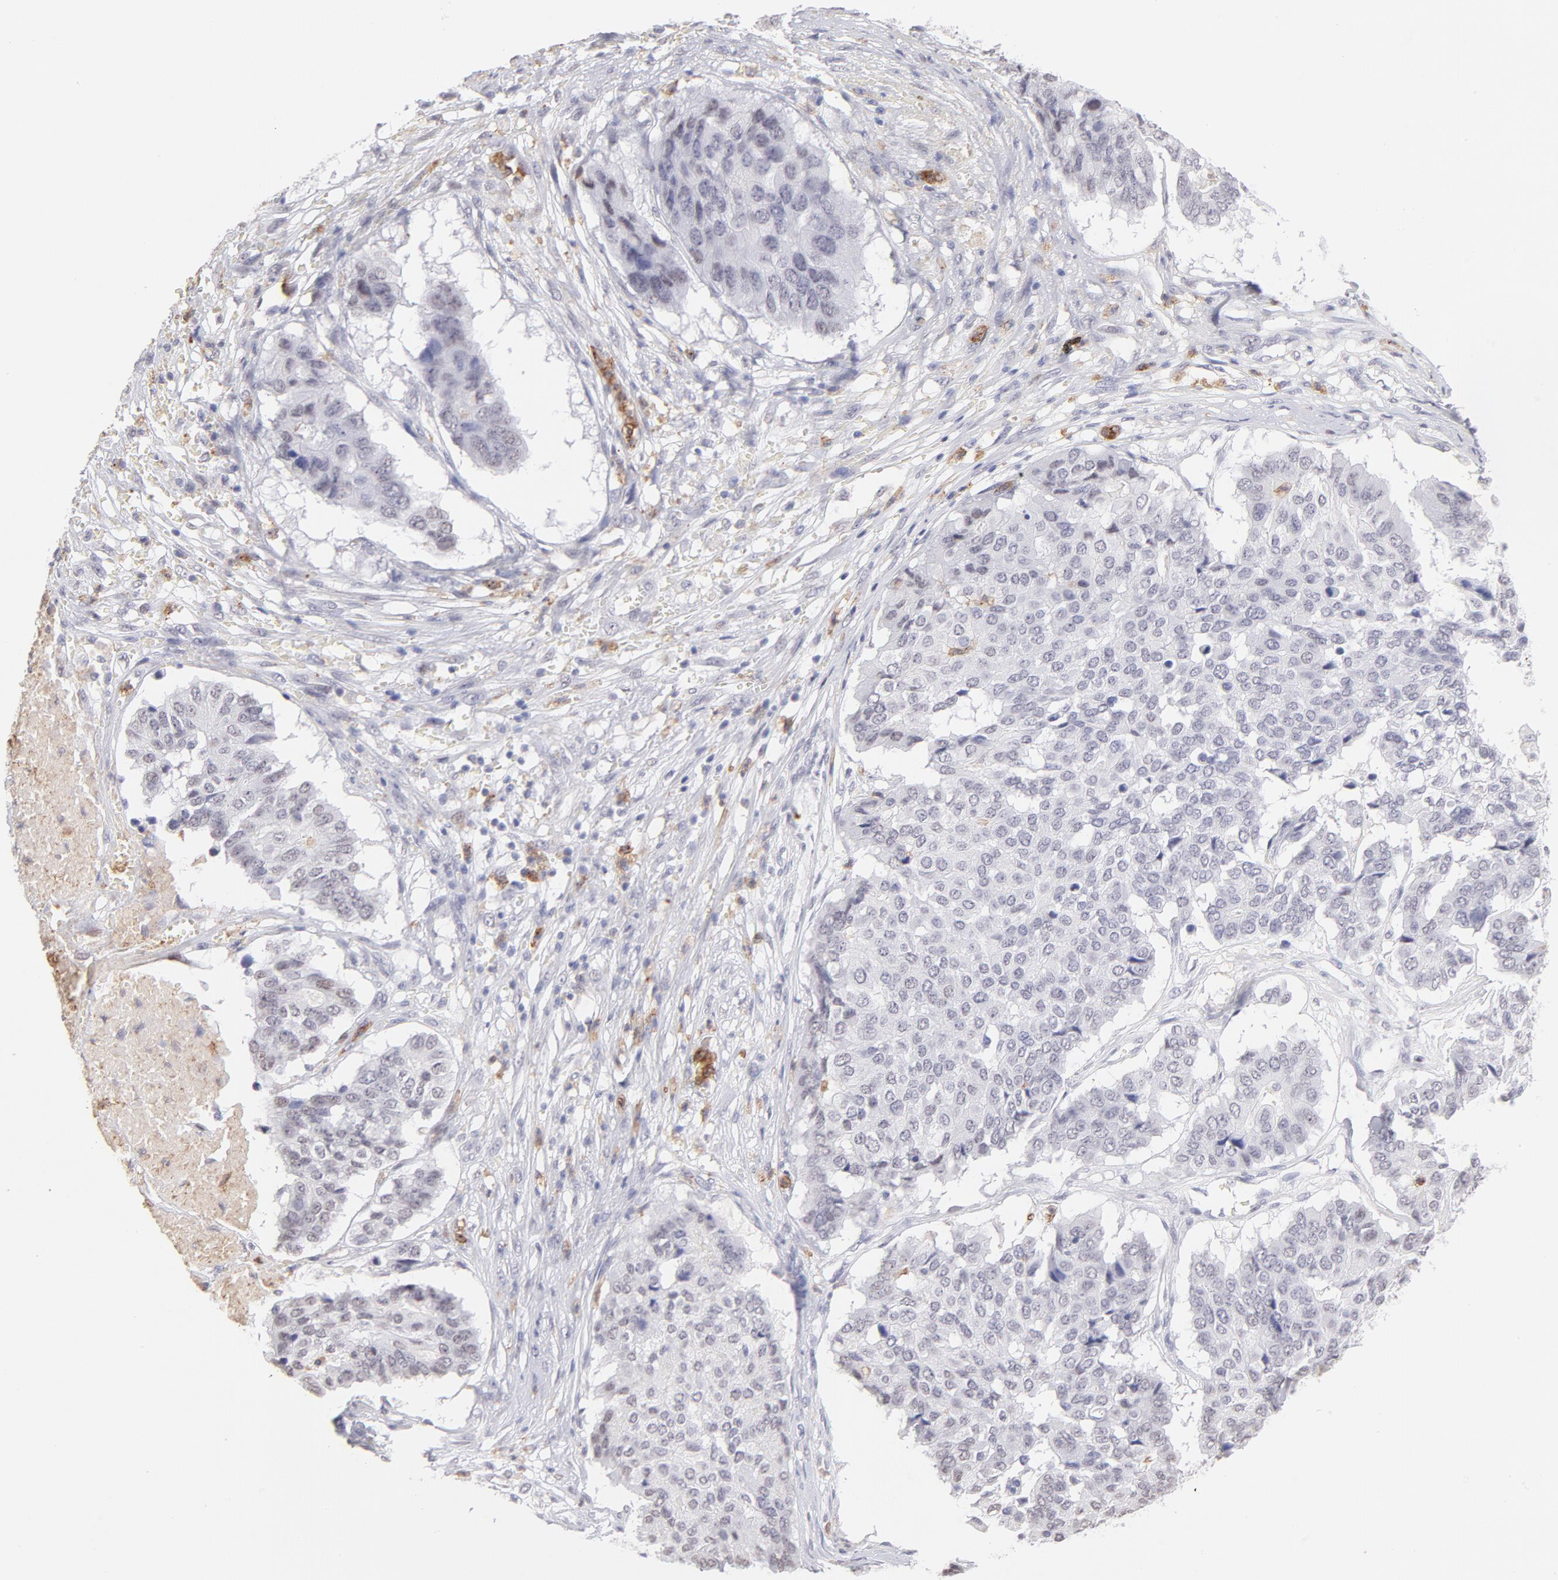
{"staining": {"intensity": "negative", "quantity": "none", "location": "none"}, "tissue": "pancreatic cancer", "cell_type": "Tumor cells", "image_type": "cancer", "snomed": [{"axis": "morphology", "description": "Adenocarcinoma, NOS"}, {"axis": "topography", "description": "Pancreas"}], "caption": "Tumor cells show no significant protein staining in pancreatic adenocarcinoma.", "gene": "LTB4R", "patient": {"sex": "male", "age": 50}}